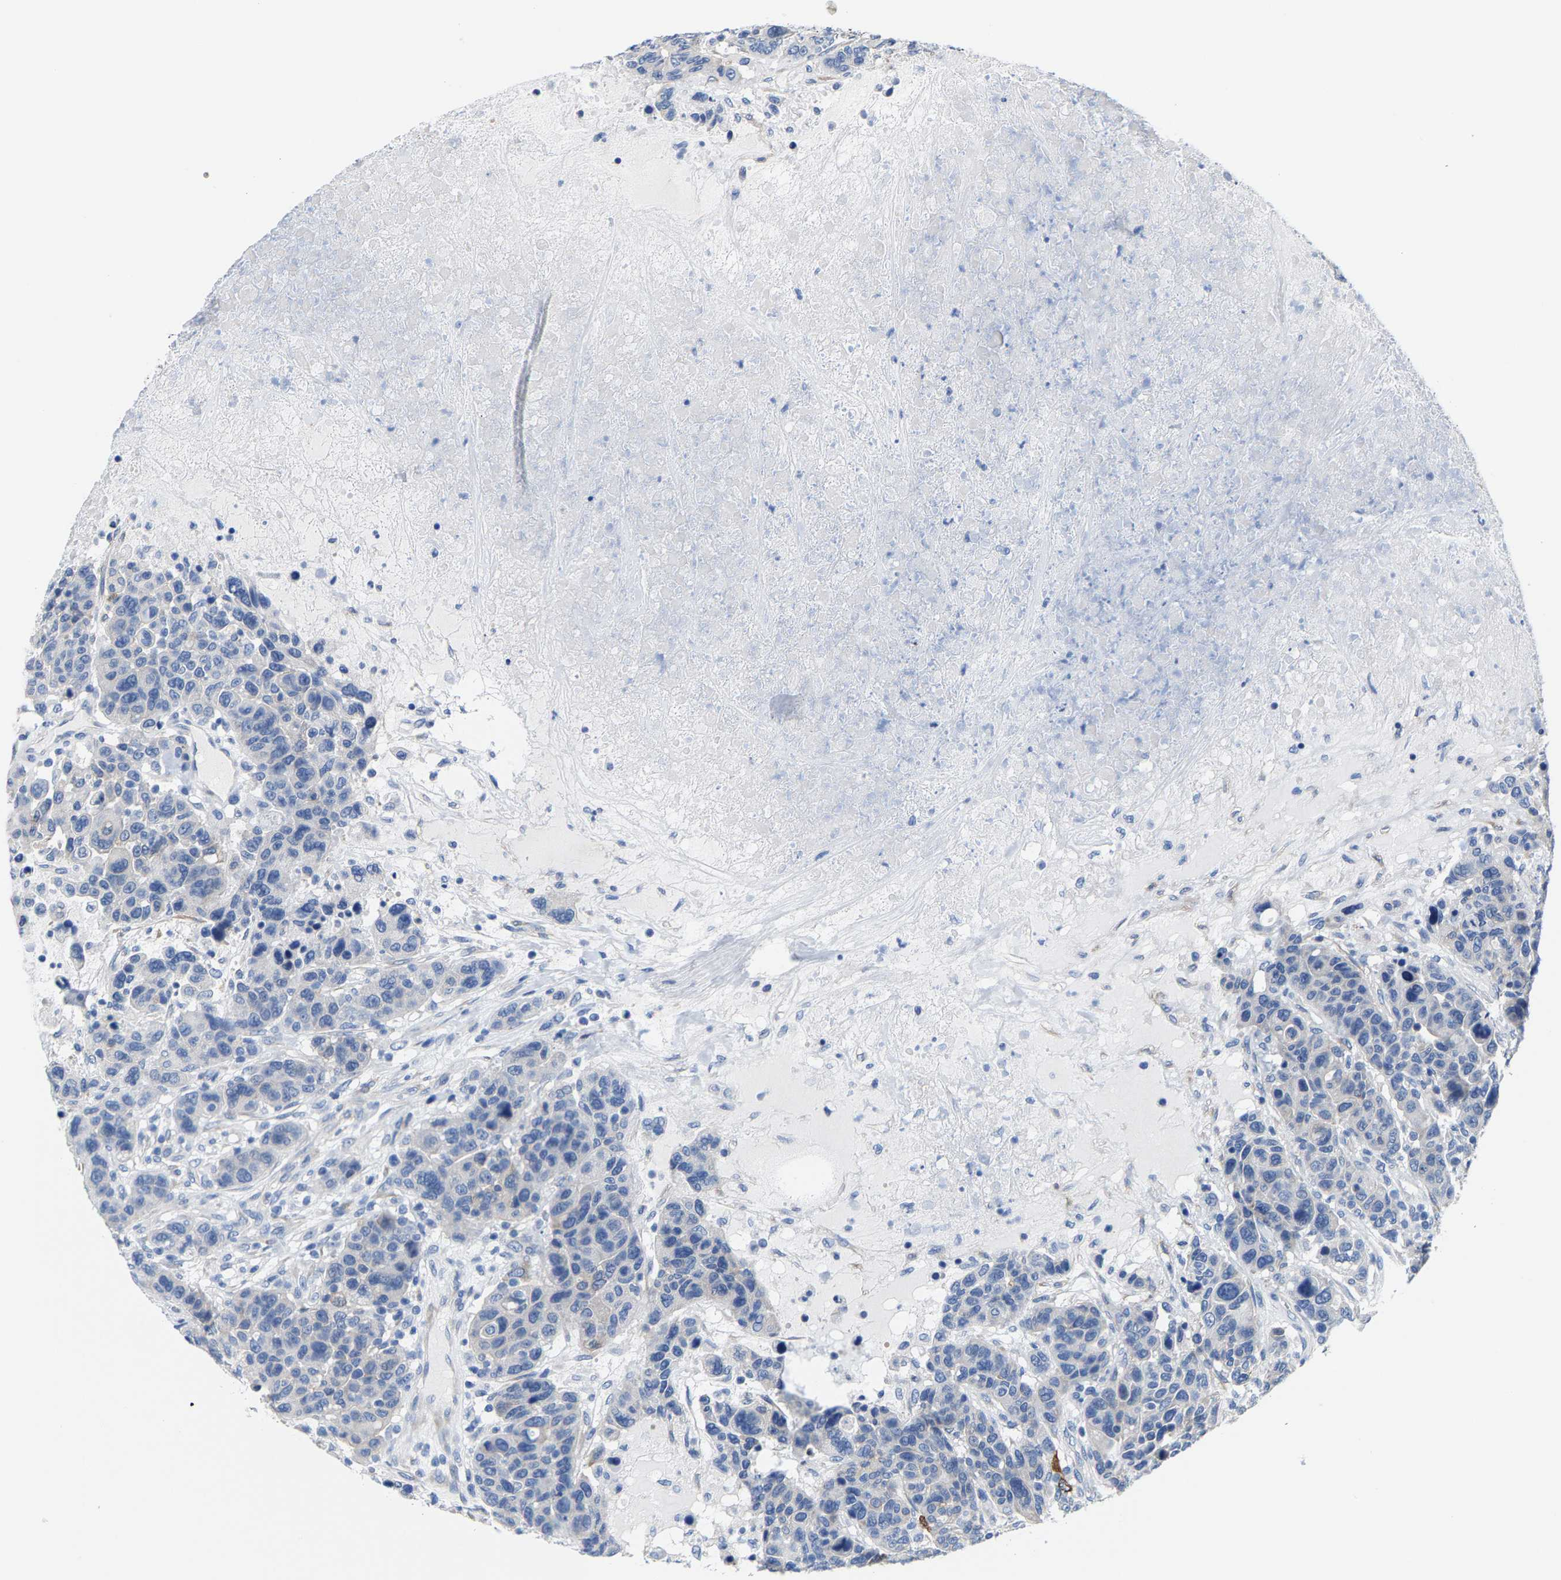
{"staining": {"intensity": "negative", "quantity": "none", "location": "none"}, "tissue": "breast cancer", "cell_type": "Tumor cells", "image_type": "cancer", "snomed": [{"axis": "morphology", "description": "Duct carcinoma"}, {"axis": "topography", "description": "Breast"}], "caption": "Protein analysis of intraductal carcinoma (breast) reveals no significant staining in tumor cells.", "gene": "DSCAM", "patient": {"sex": "female", "age": 37}}